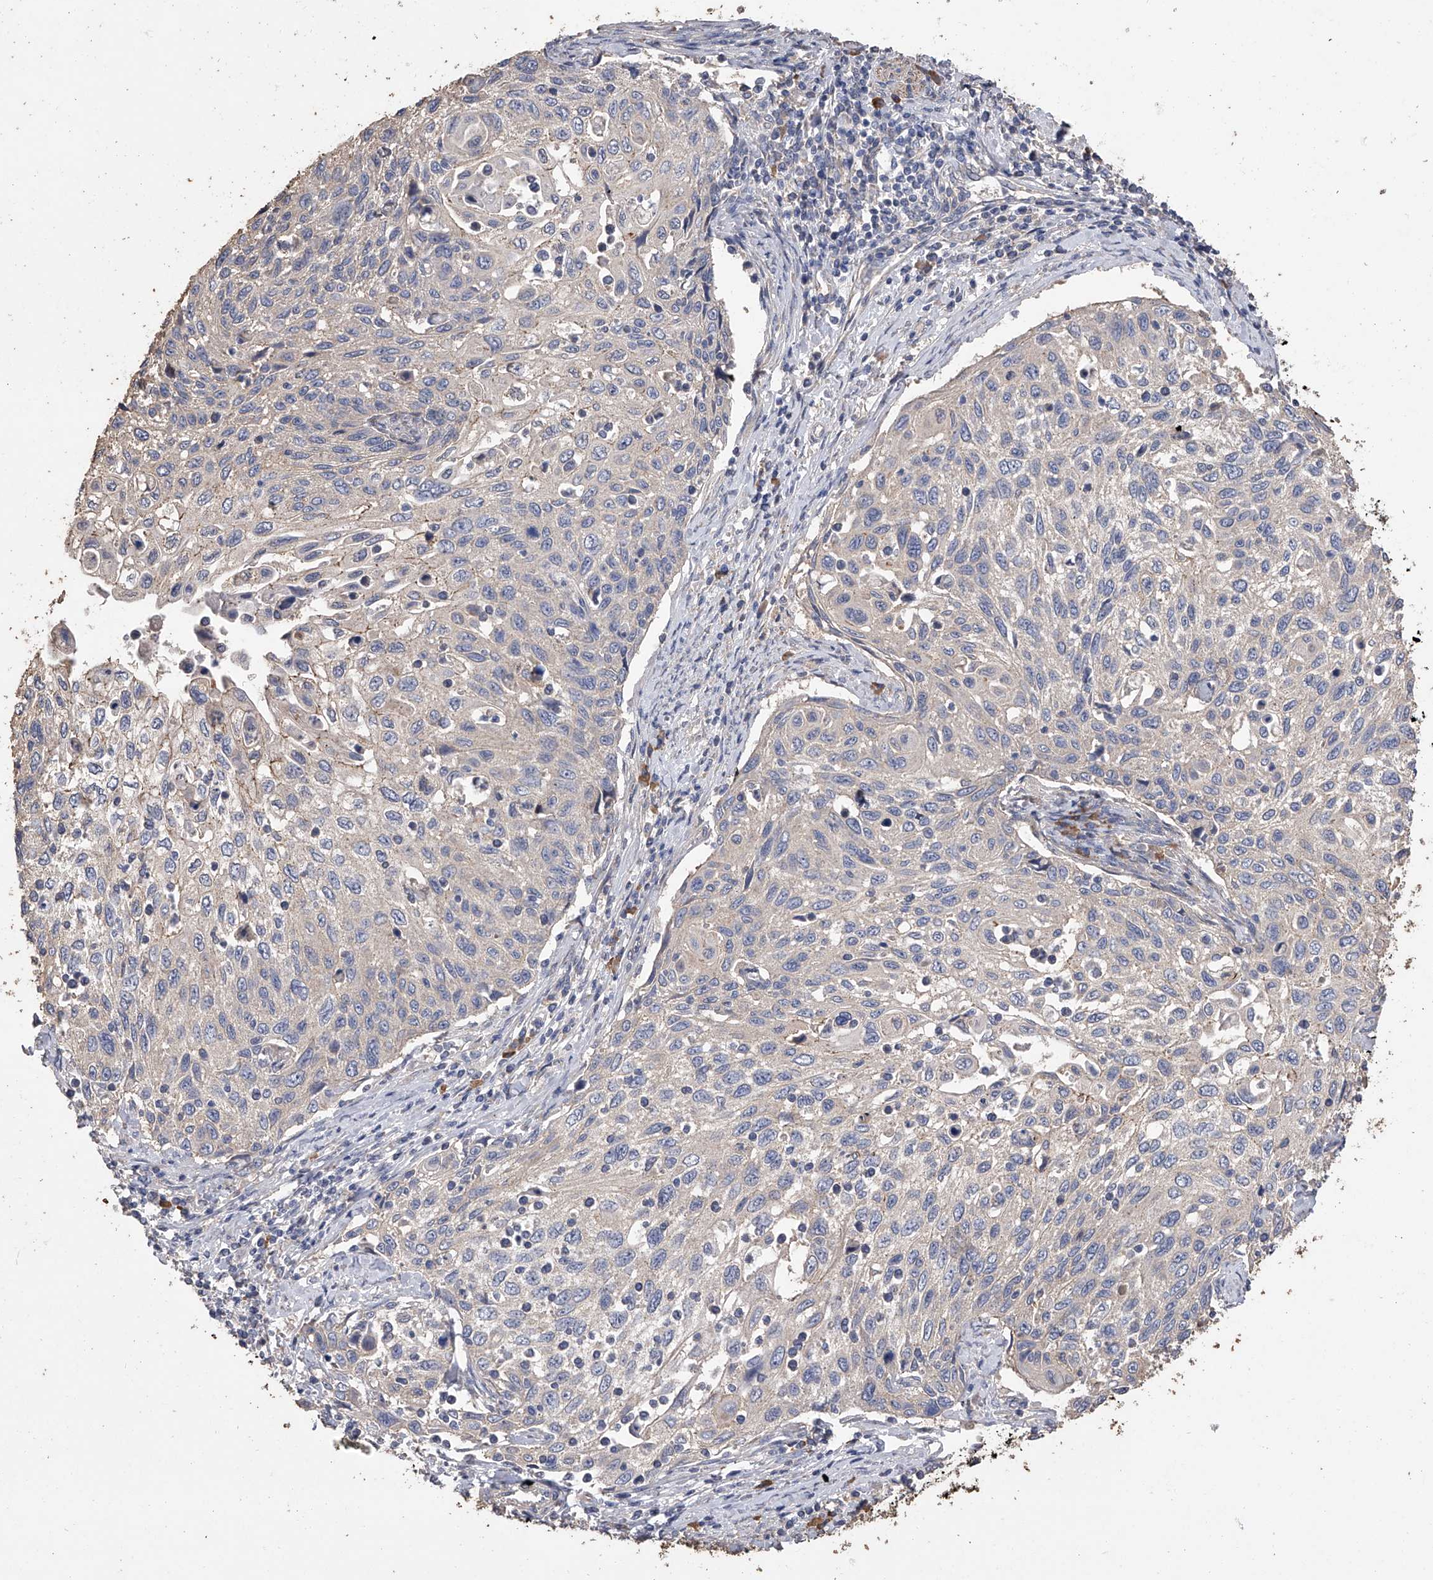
{"staining": {"intensity": "negative", "quantity": "none", "location": "none"}, "tissue": "cervical cancer", "cell_type": "Tumor cells", "image_type": "cancer", "snomed": [{"axis": "morphology", "description": "Squamous cell carcinoma, NOS"}, {"axis": "topography", "description": "Cervix"}], "caption": "DAB immunohistochemical staining of squamous cell carcinoma (cervical) exhibits no significant staining in tumor cells.", "gene": "ZNF343", "patient": {"sex": "female", "age": 70}}